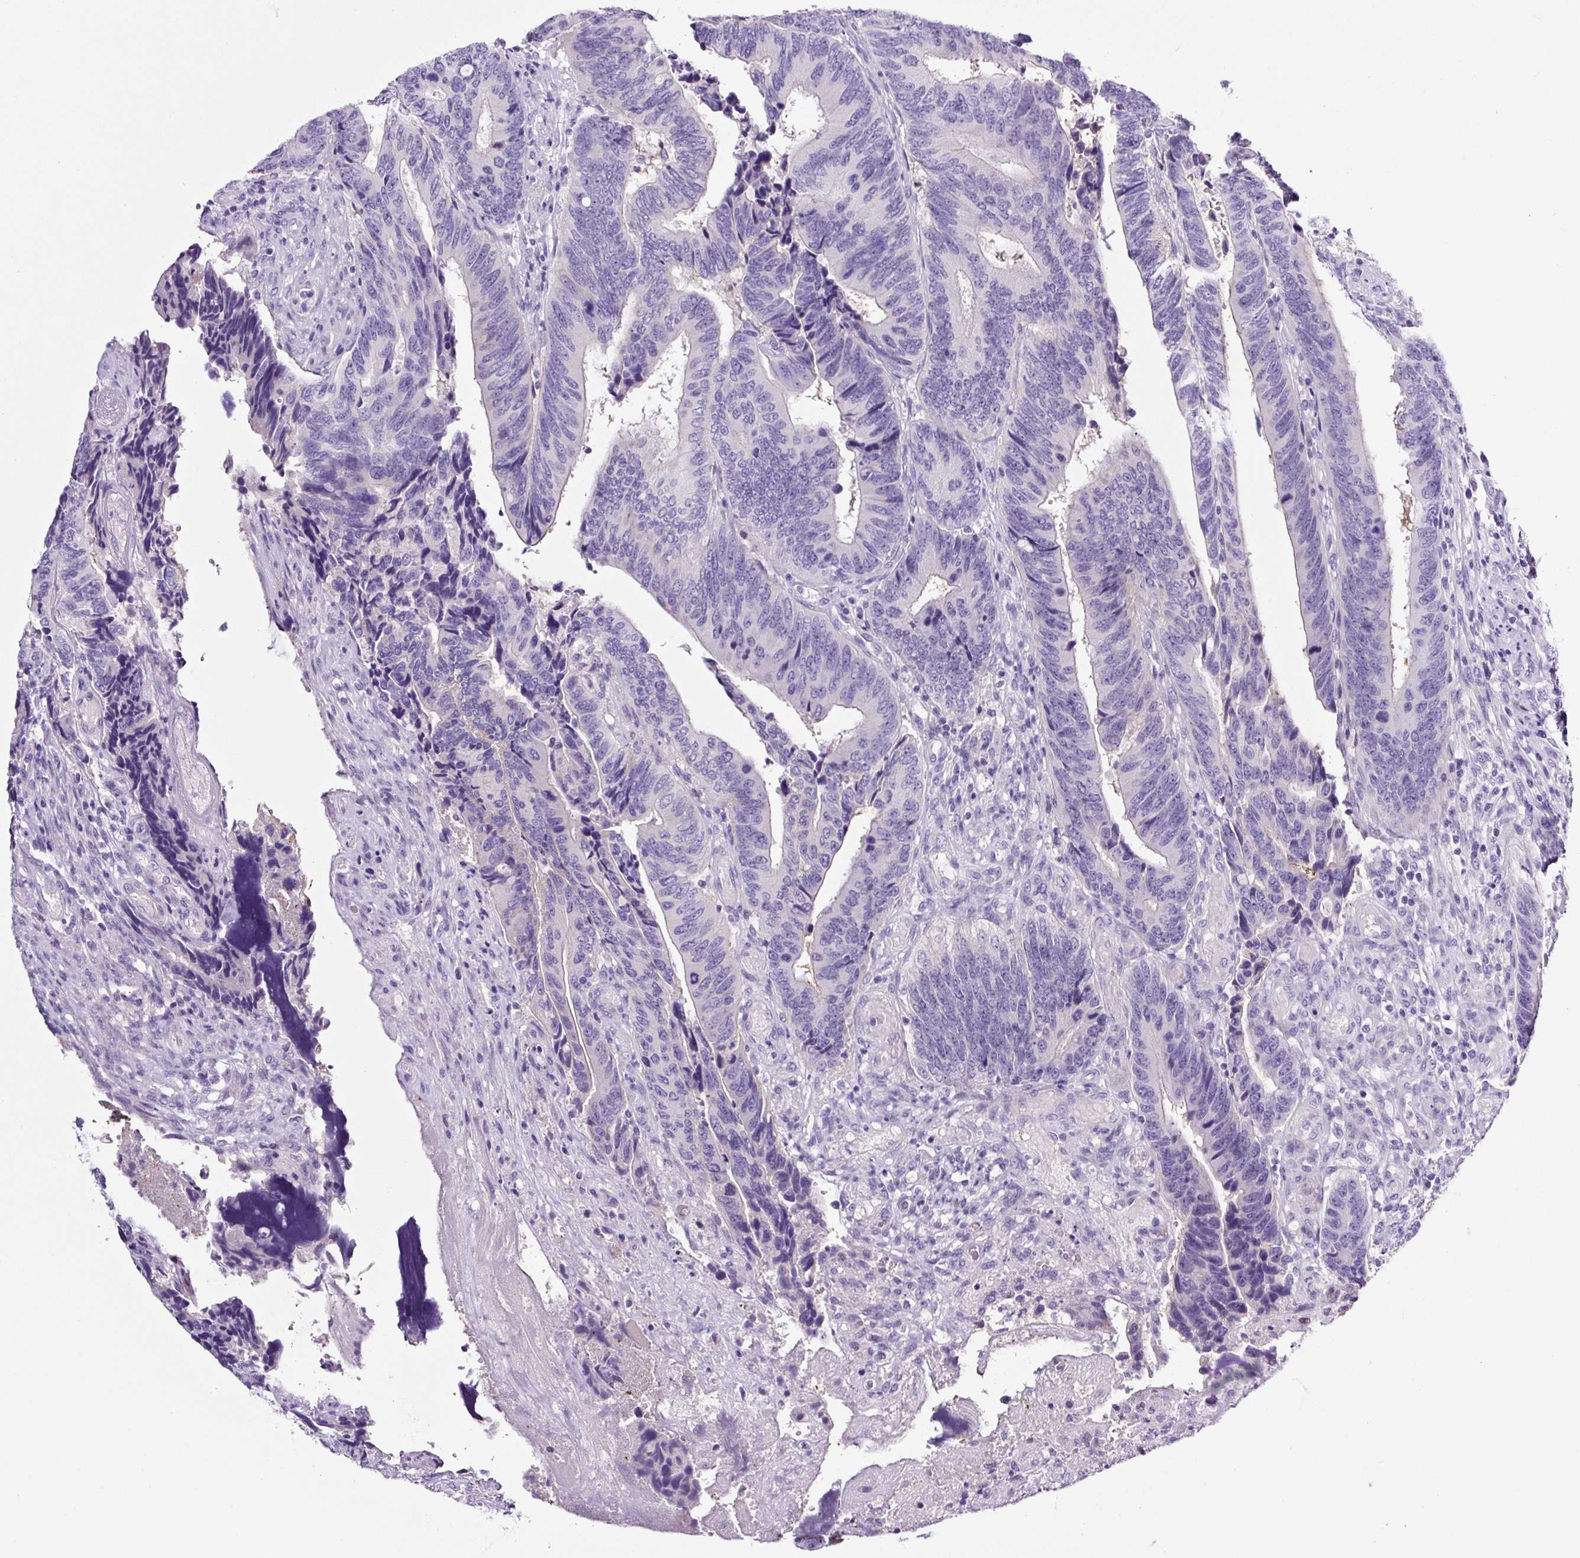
{"staining": {"intensity": "negative", "quantity": "none", "location": "none"}, "tissue": "colorectal cancer", "cell_type": "Tumor cells", "image_type": "cancer", "snomed": [{"axis": "morphology", "description": "Adenocarcinoma, NOS"}, {"axis": "topography", "description": "Colon"}], "caption": "Tumor cells show no significant positivity in colorectal cancer (adenocarcinoma).", "gene": "SP8", "patient": {"sex": "male", "age": 87}}